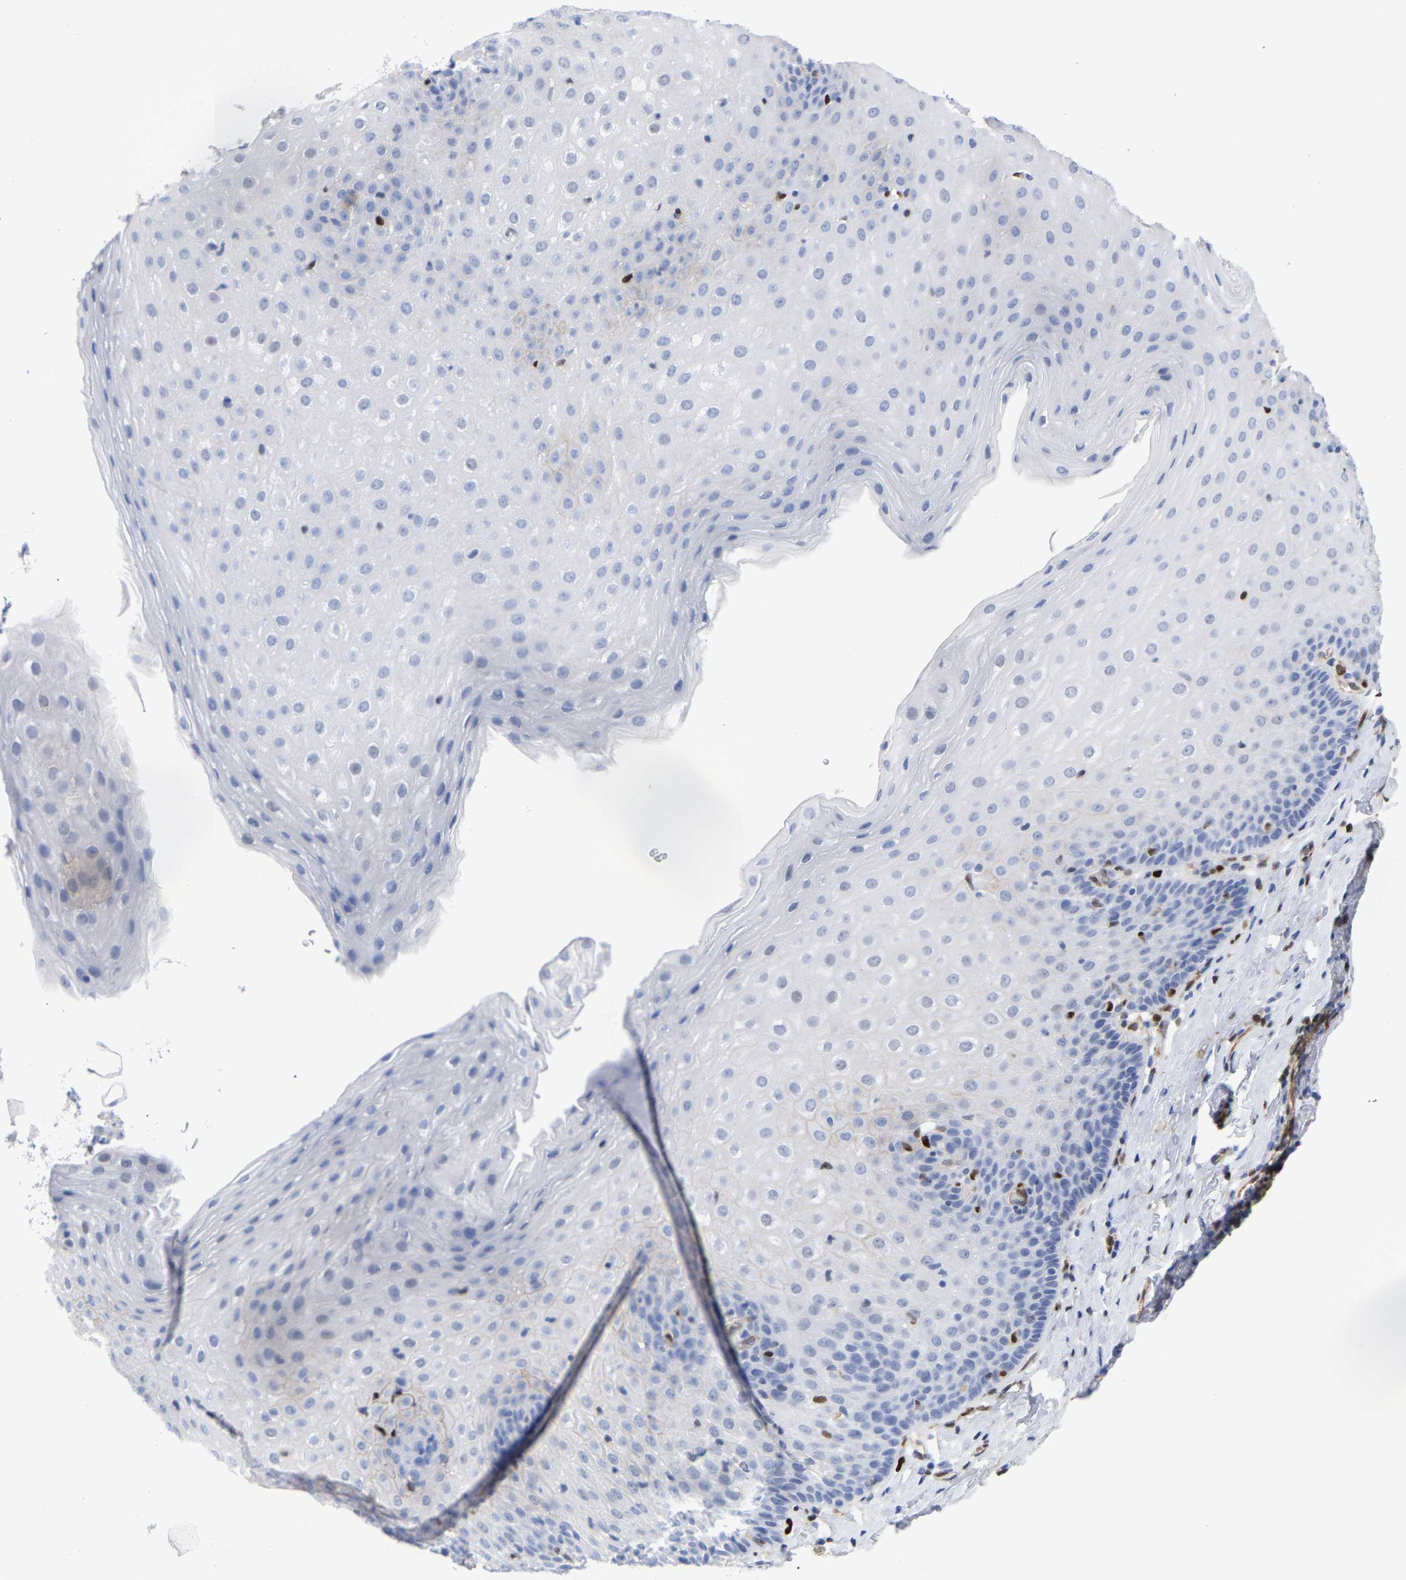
{"staining": {"intensity": "negative", "quantity": "none", "location": "none"}, "tissue": "esophagus", "cell_type": "Squamous epithelial cells", "image_type": "normal", "snomed": [{"axis": "morphology", "description": "Normal tissue, NOS"}, {"axis": "topography", "description": "Esophagus"}], "caption": "DAB (3,3'-diaminobenzidine) immunohistochemical staining of unremarkable human esophagus exhibits no significant positivity in squamous epithelial cells. (Brightfield microscopy of DAB immunohistochemistry at high magnification).", "gene": "GIMAP4", "patient": {"sex": "female", "age": 61}}